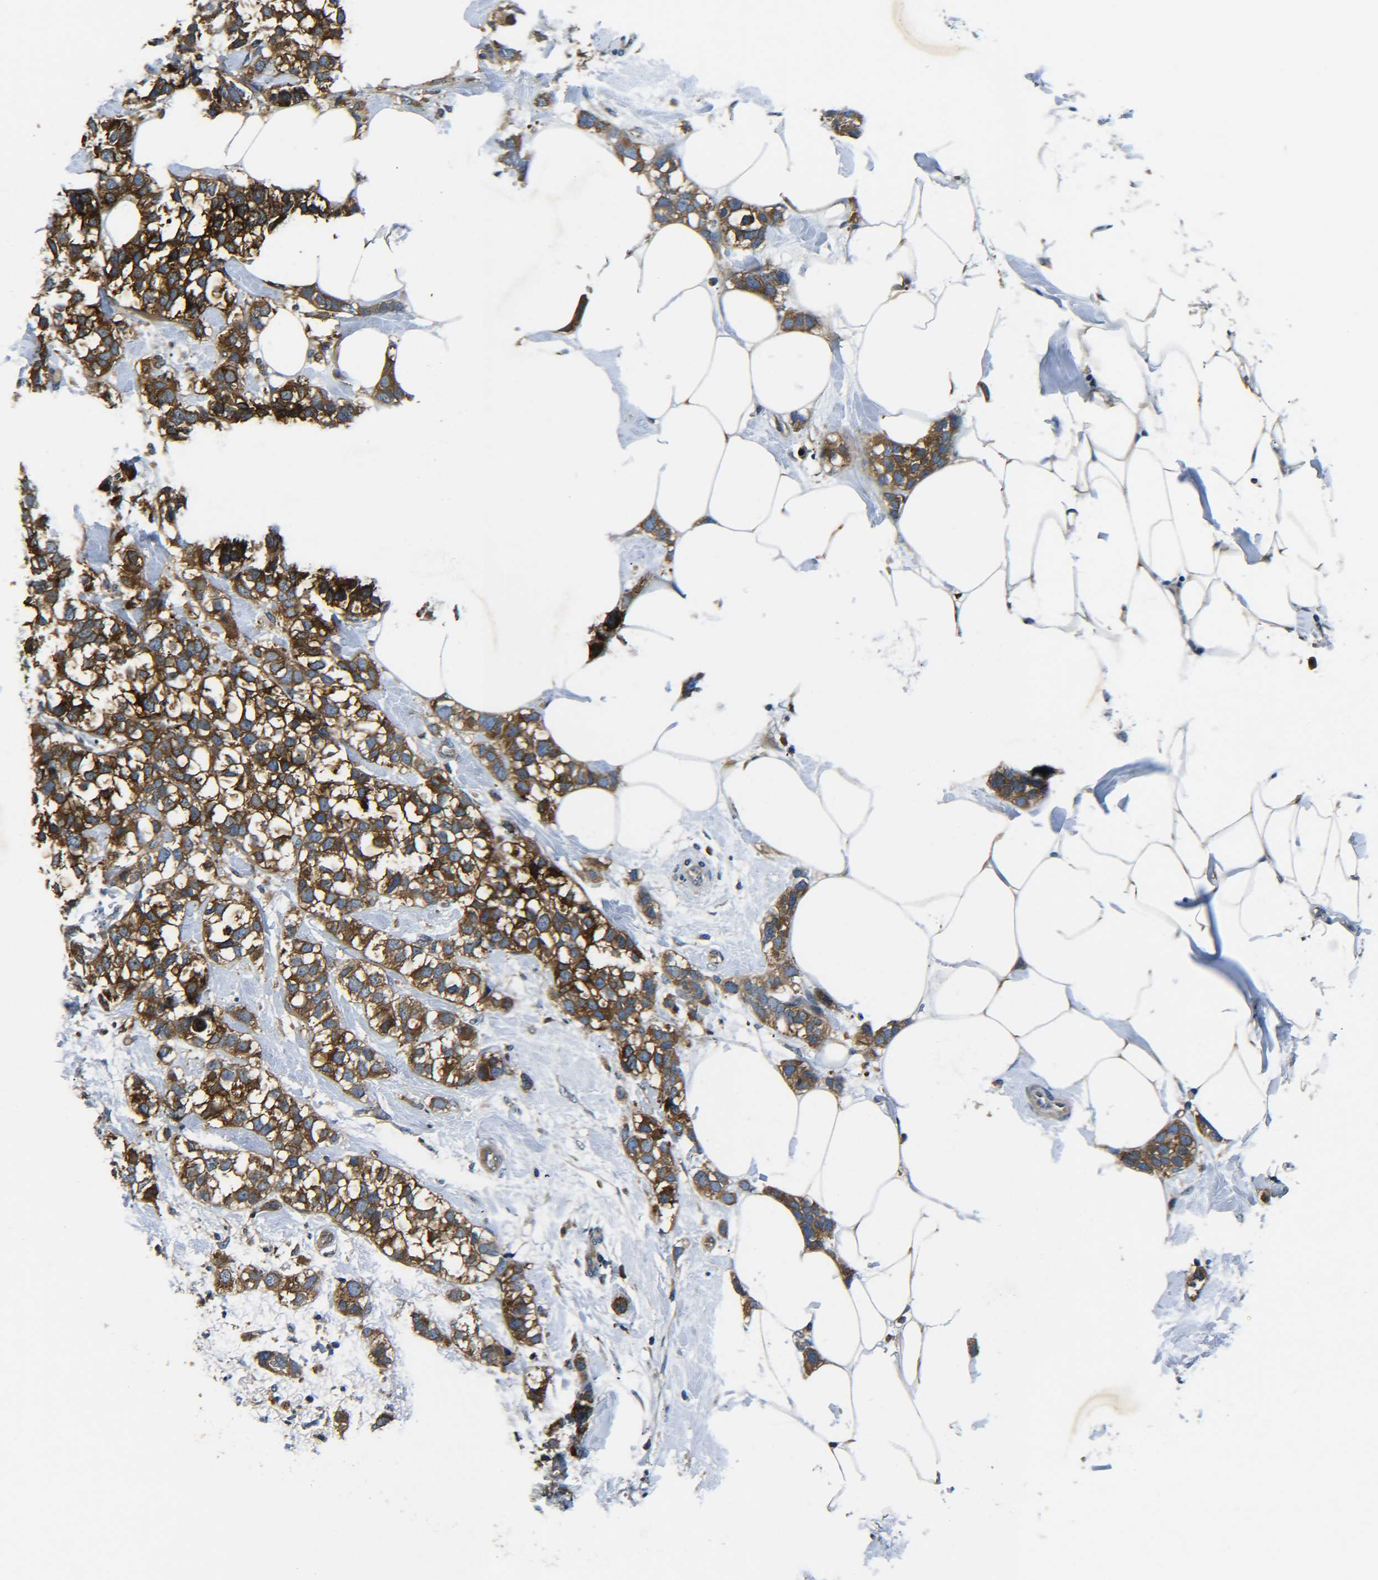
{"staining": {"intensity": "strong", "quantity": ">75%", "location": "cytoplasmic/membranous"}, "tissue": "breast cancer", "cell_type": "Tumor cells", "image_type": "cancer", "snomed": [{"axis": "morphology", "description": "Normal tissue, NOS"}, {"axis": "morphology", "description": "Duct carcinoma"}, {"axis": "topography", "description": "Breast"}], "caption": "Tumor cells demonstrate high levels of strong cytoplasmic/membranous positivity in approximately >75% of cells in infiltrating ductal carcinoma (breast).", "gene": "PREB", "patient": {"sex": "female", "age": 50}}